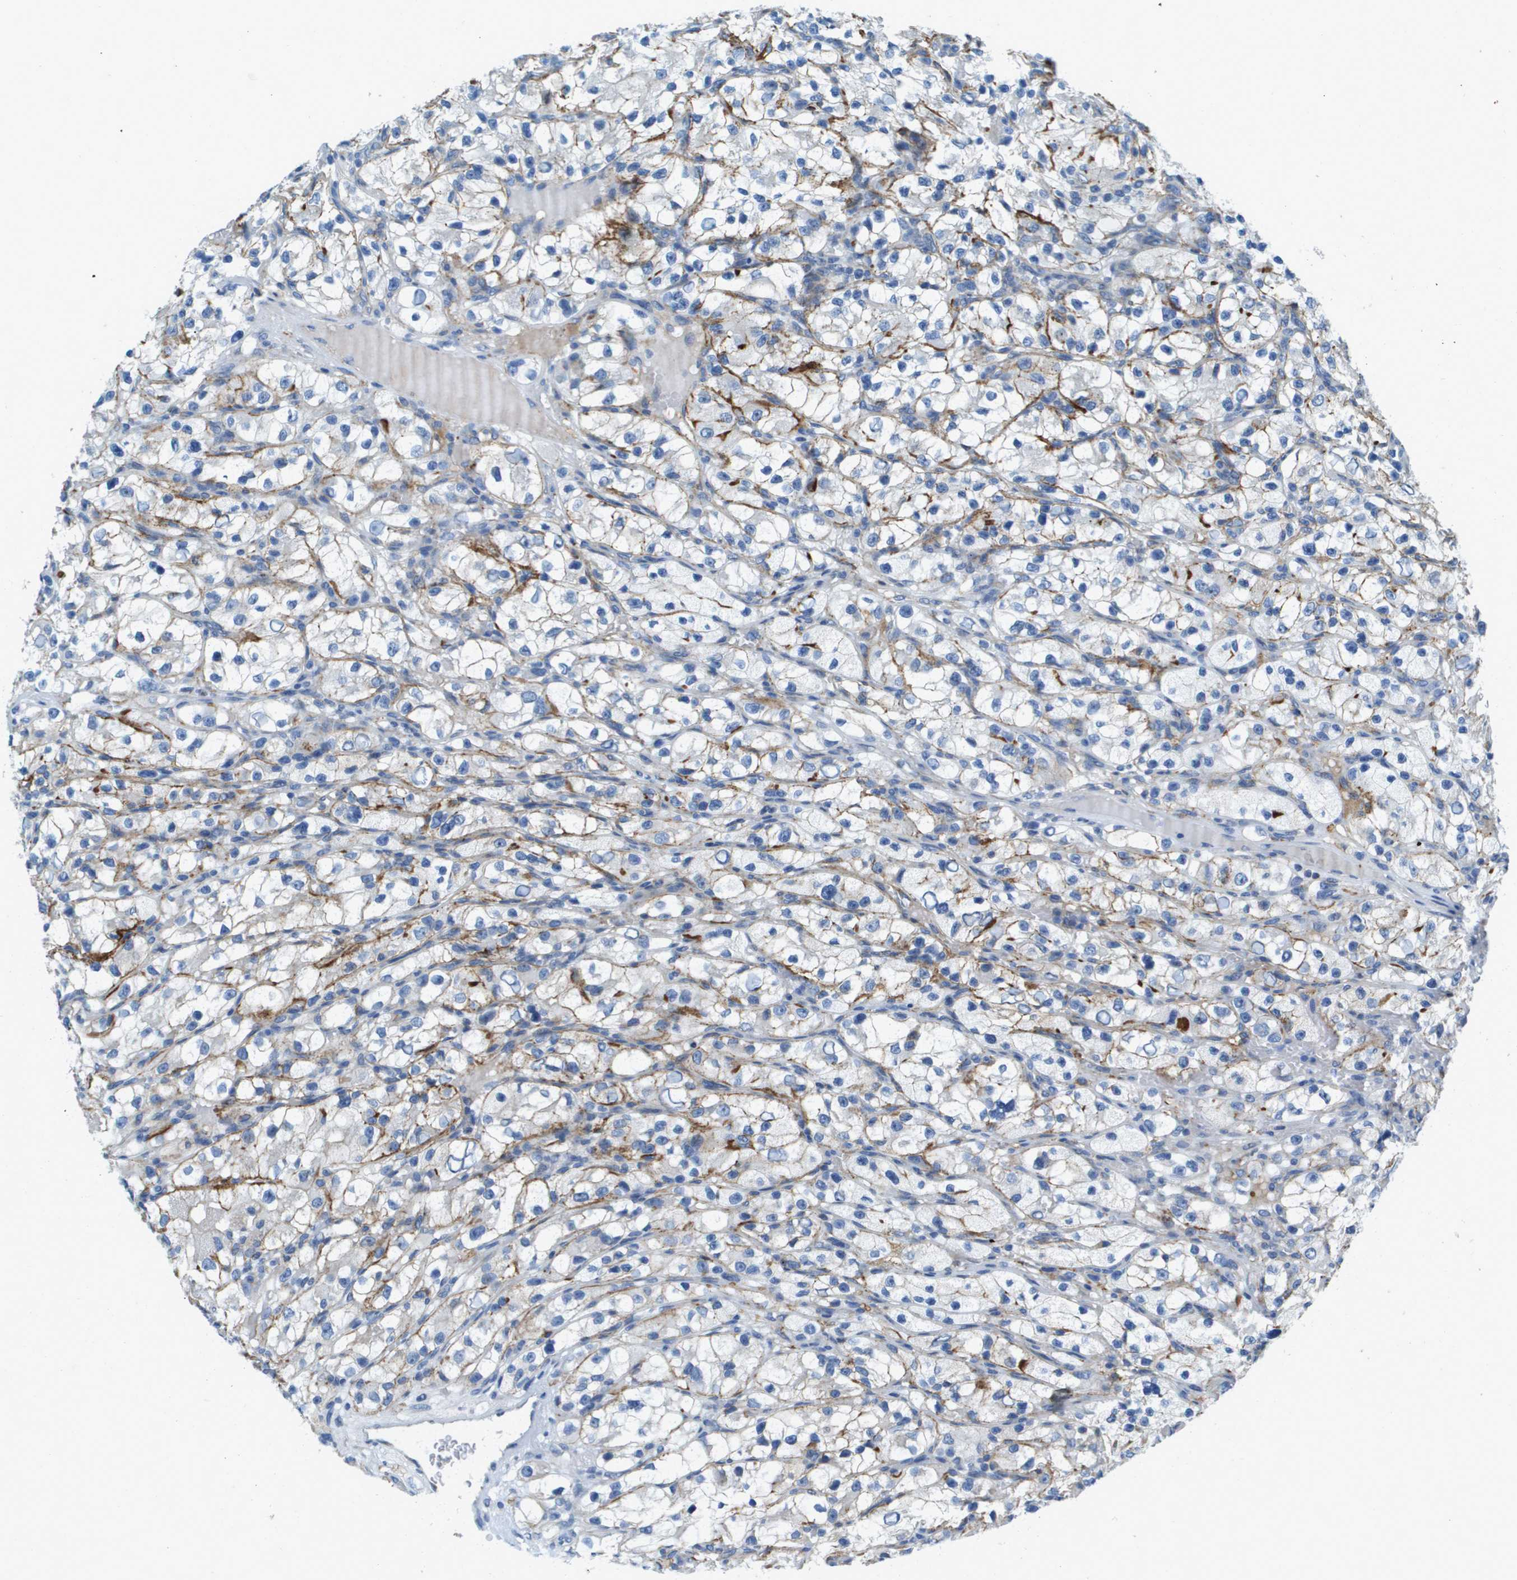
{"staining": {"intensity": "negative", "quantity": "none", "location": "none"}, "tissue": "renal cancer", "cell_type": "Tumor cells", "image_type": "cancer", "snomed": [{"axis": "morphology", "description": "Adenocarcinoma, NOS"}, {"axis": "topography", "description": "Kidney"}], "caption": "DAB (3,3'-diaminobenzidine) immunohistochemical staining of adenocarcinoma (renal) displays no significant positivity in tumor cells.", "gene": "SDC1", "patient": {"sex": "female", "age": 57}}